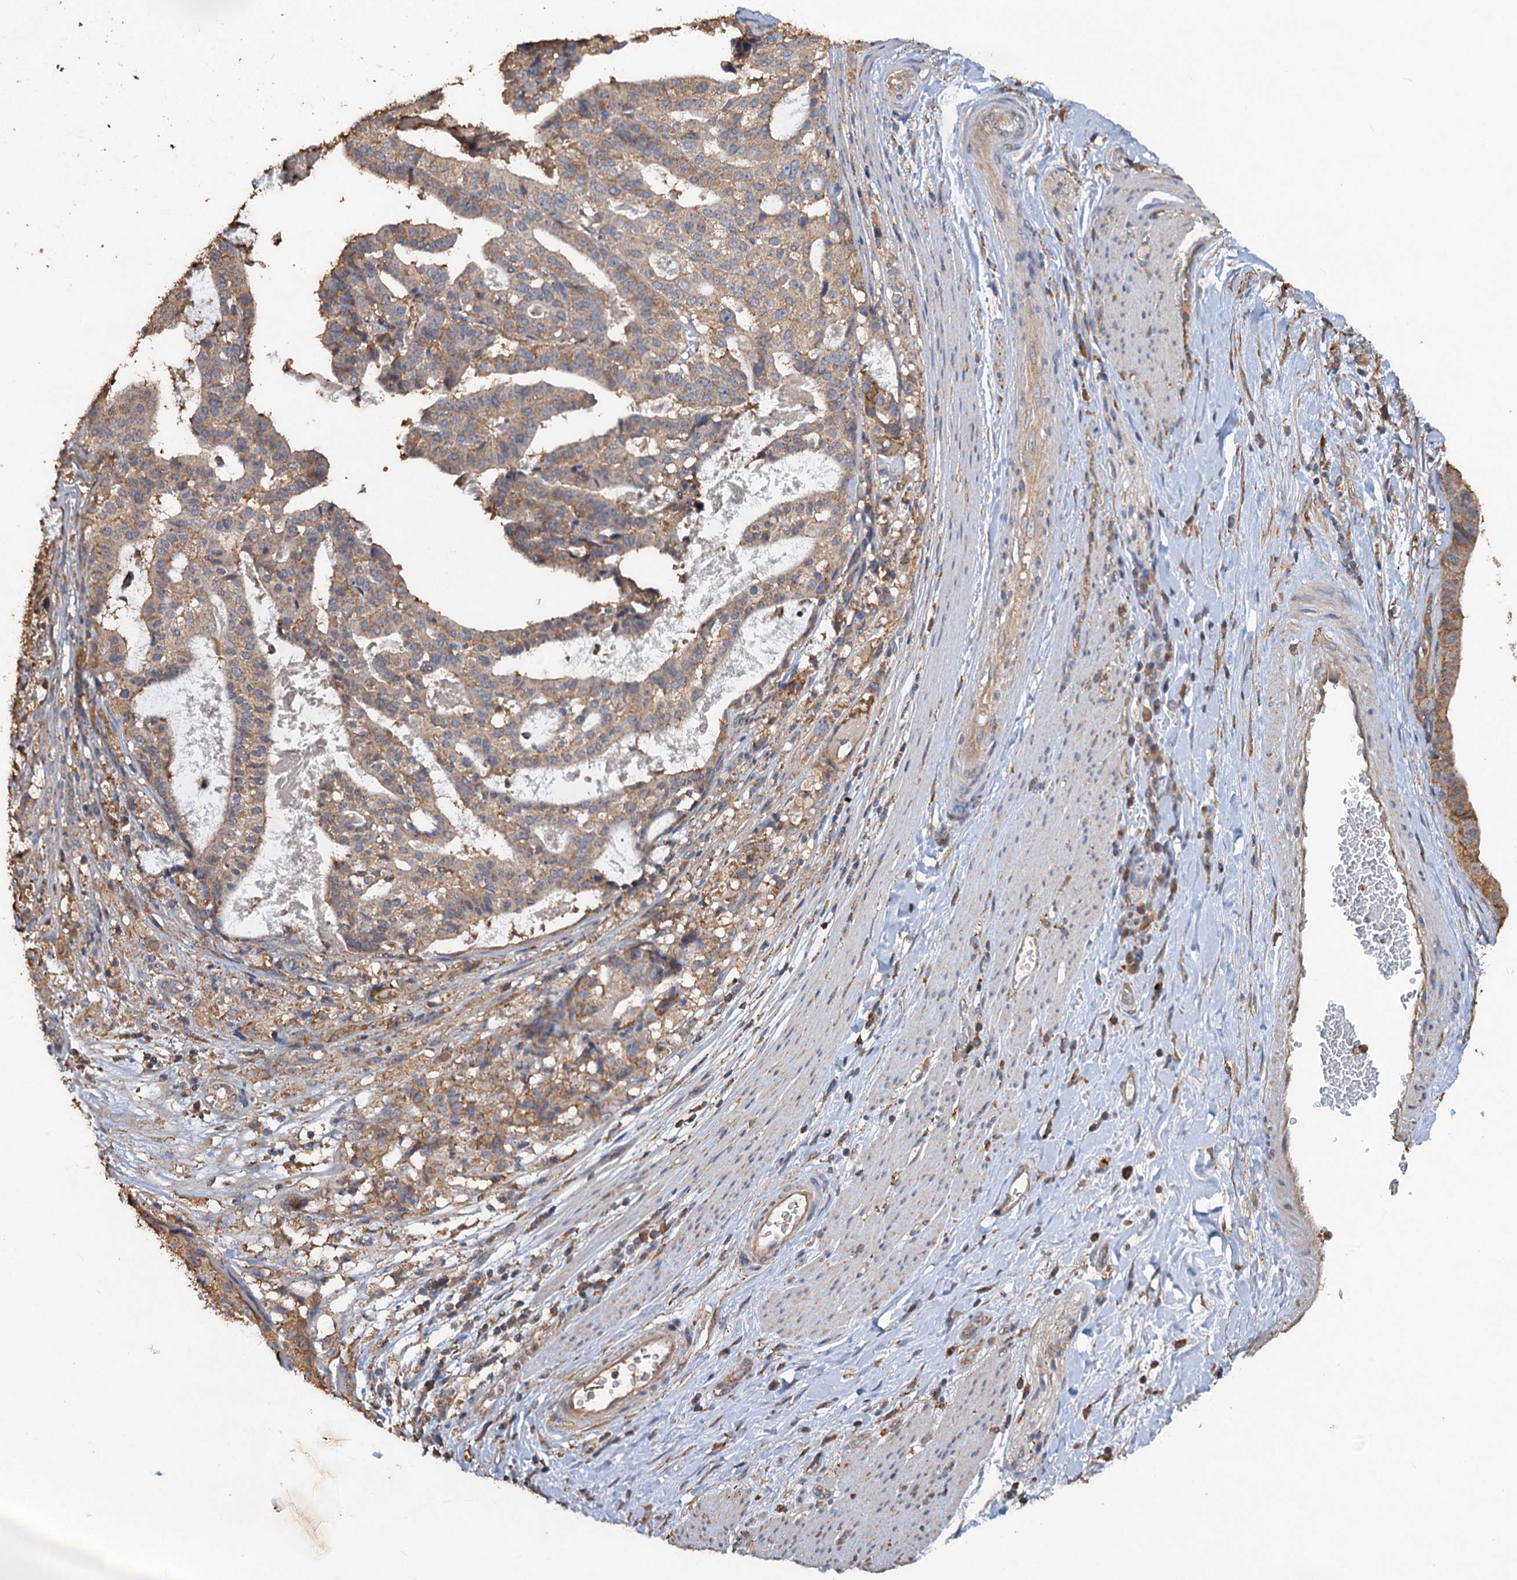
{"staining": {"intensity": "weak", "quantity": ">75%", "location": "cytoplasmic/membranous"}, "tissue": "stomach cancer", "cell_type": "Tumor cells", "image_type": "cancer", "snomed": [{"axis": "morphology", "description": "Adenocarcinoma, NOS"}, {"axis": "topography", "description": "Stomach"}], "caption": "Stomach cancer (adenocarcinoma) stained with a protein marker reveals weak staining in tumor cells.", "gene": "SCUBE3", "patient": {"sex": "male", "age": 48}}